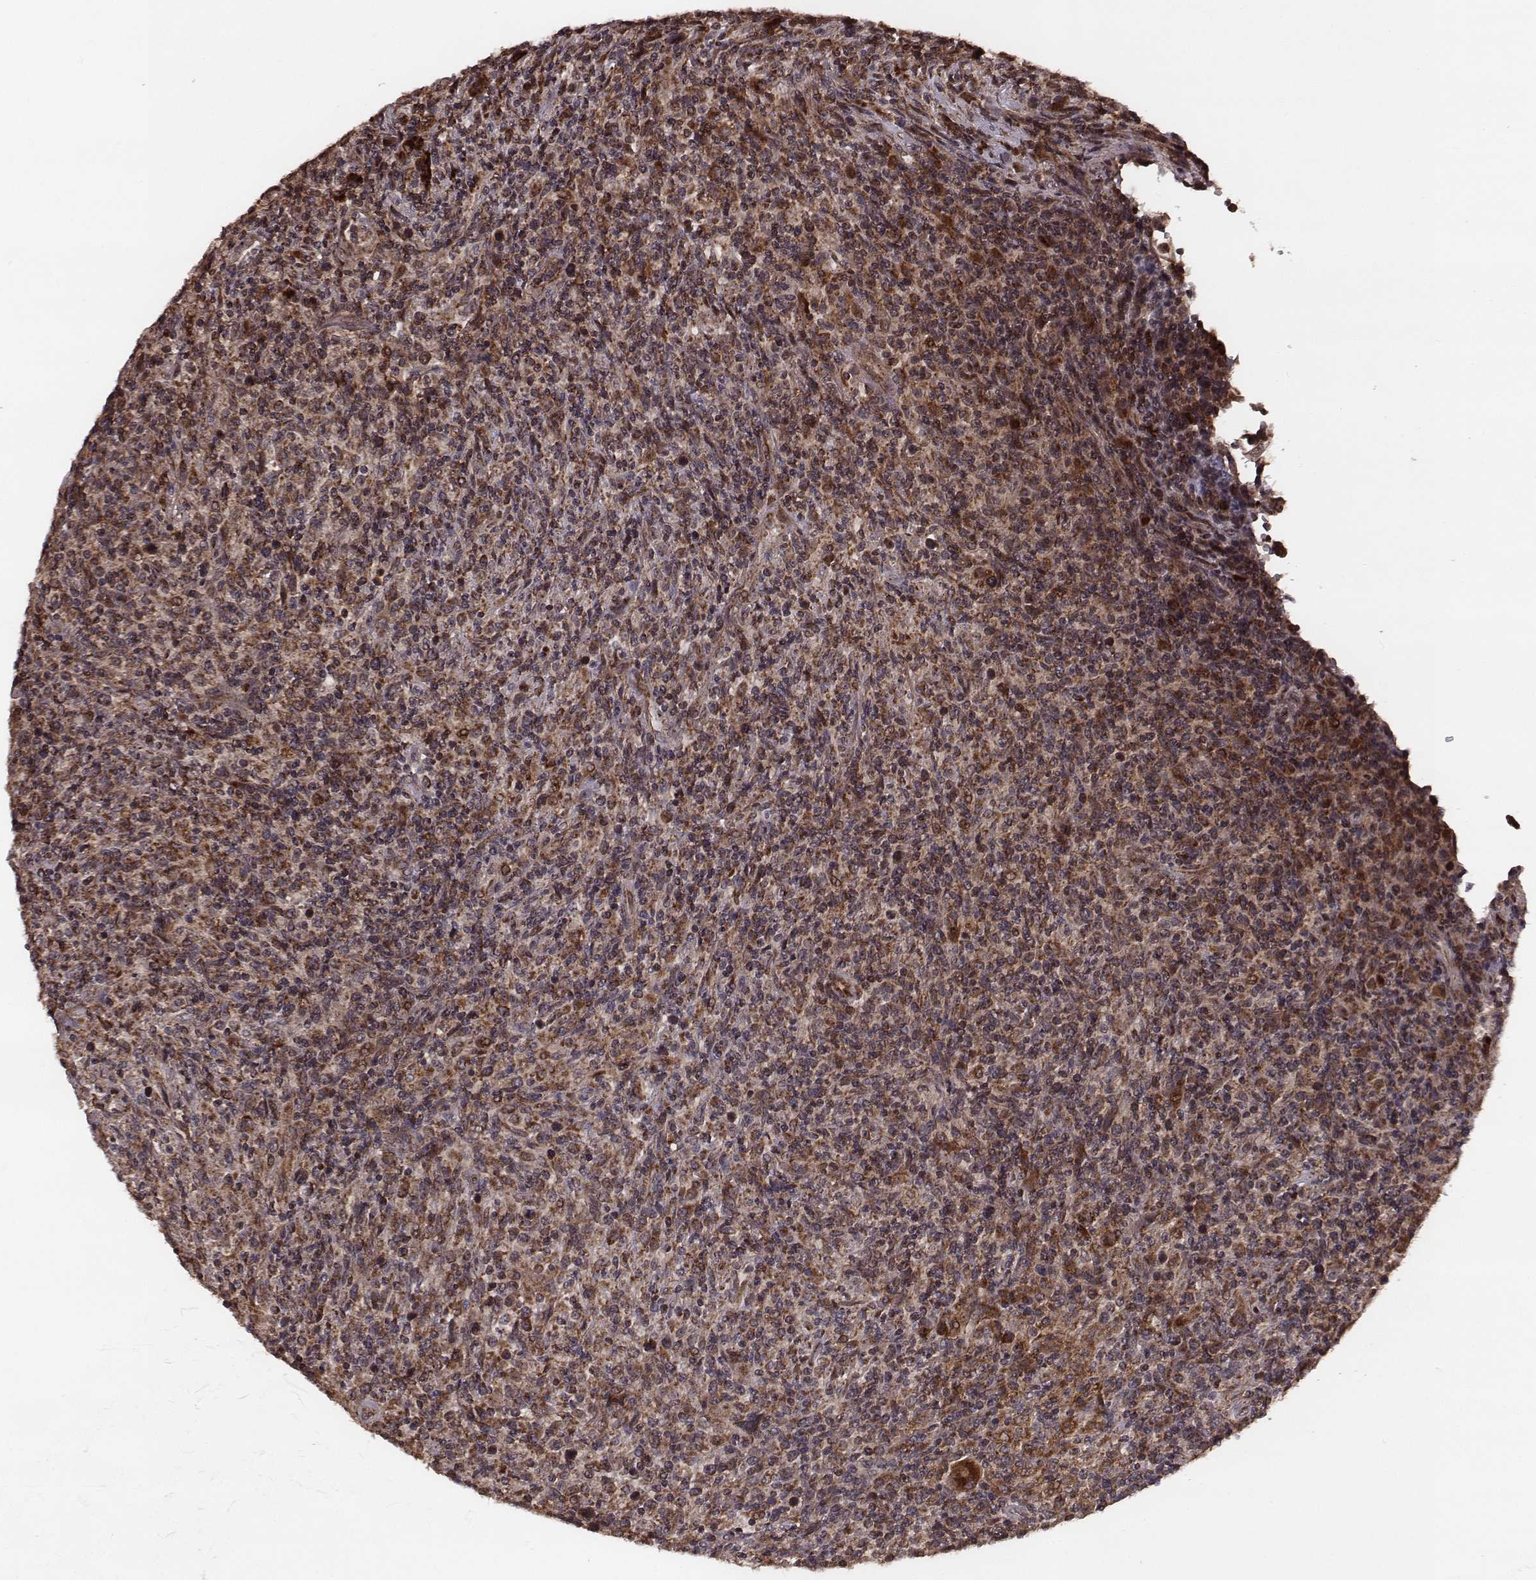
{"staining": {"intensity": "moderate", "quantity": ">75%", "location": "cytoplasmic/membranous"}, "tissue": "lymphoma", "cell_type": "Tumor cells", "image_type": "cancer", "snomed": [{"axis": "morphology", "description": "Malignant lymphoma, non-Hodgkin's type, High grade"}, {"axis": "topography", "description": "Lung"}], "caption": "The micrograph displays immunohistochemical staining of malignant lymphoma, non-Hodgkin's type (high-grade). There is moderate cytoplasmic/membranous positivity is identified in about >75% of tumor cells.", "gene": "ZDHHC21", "patient": {"sex": "male", "age": 79}}